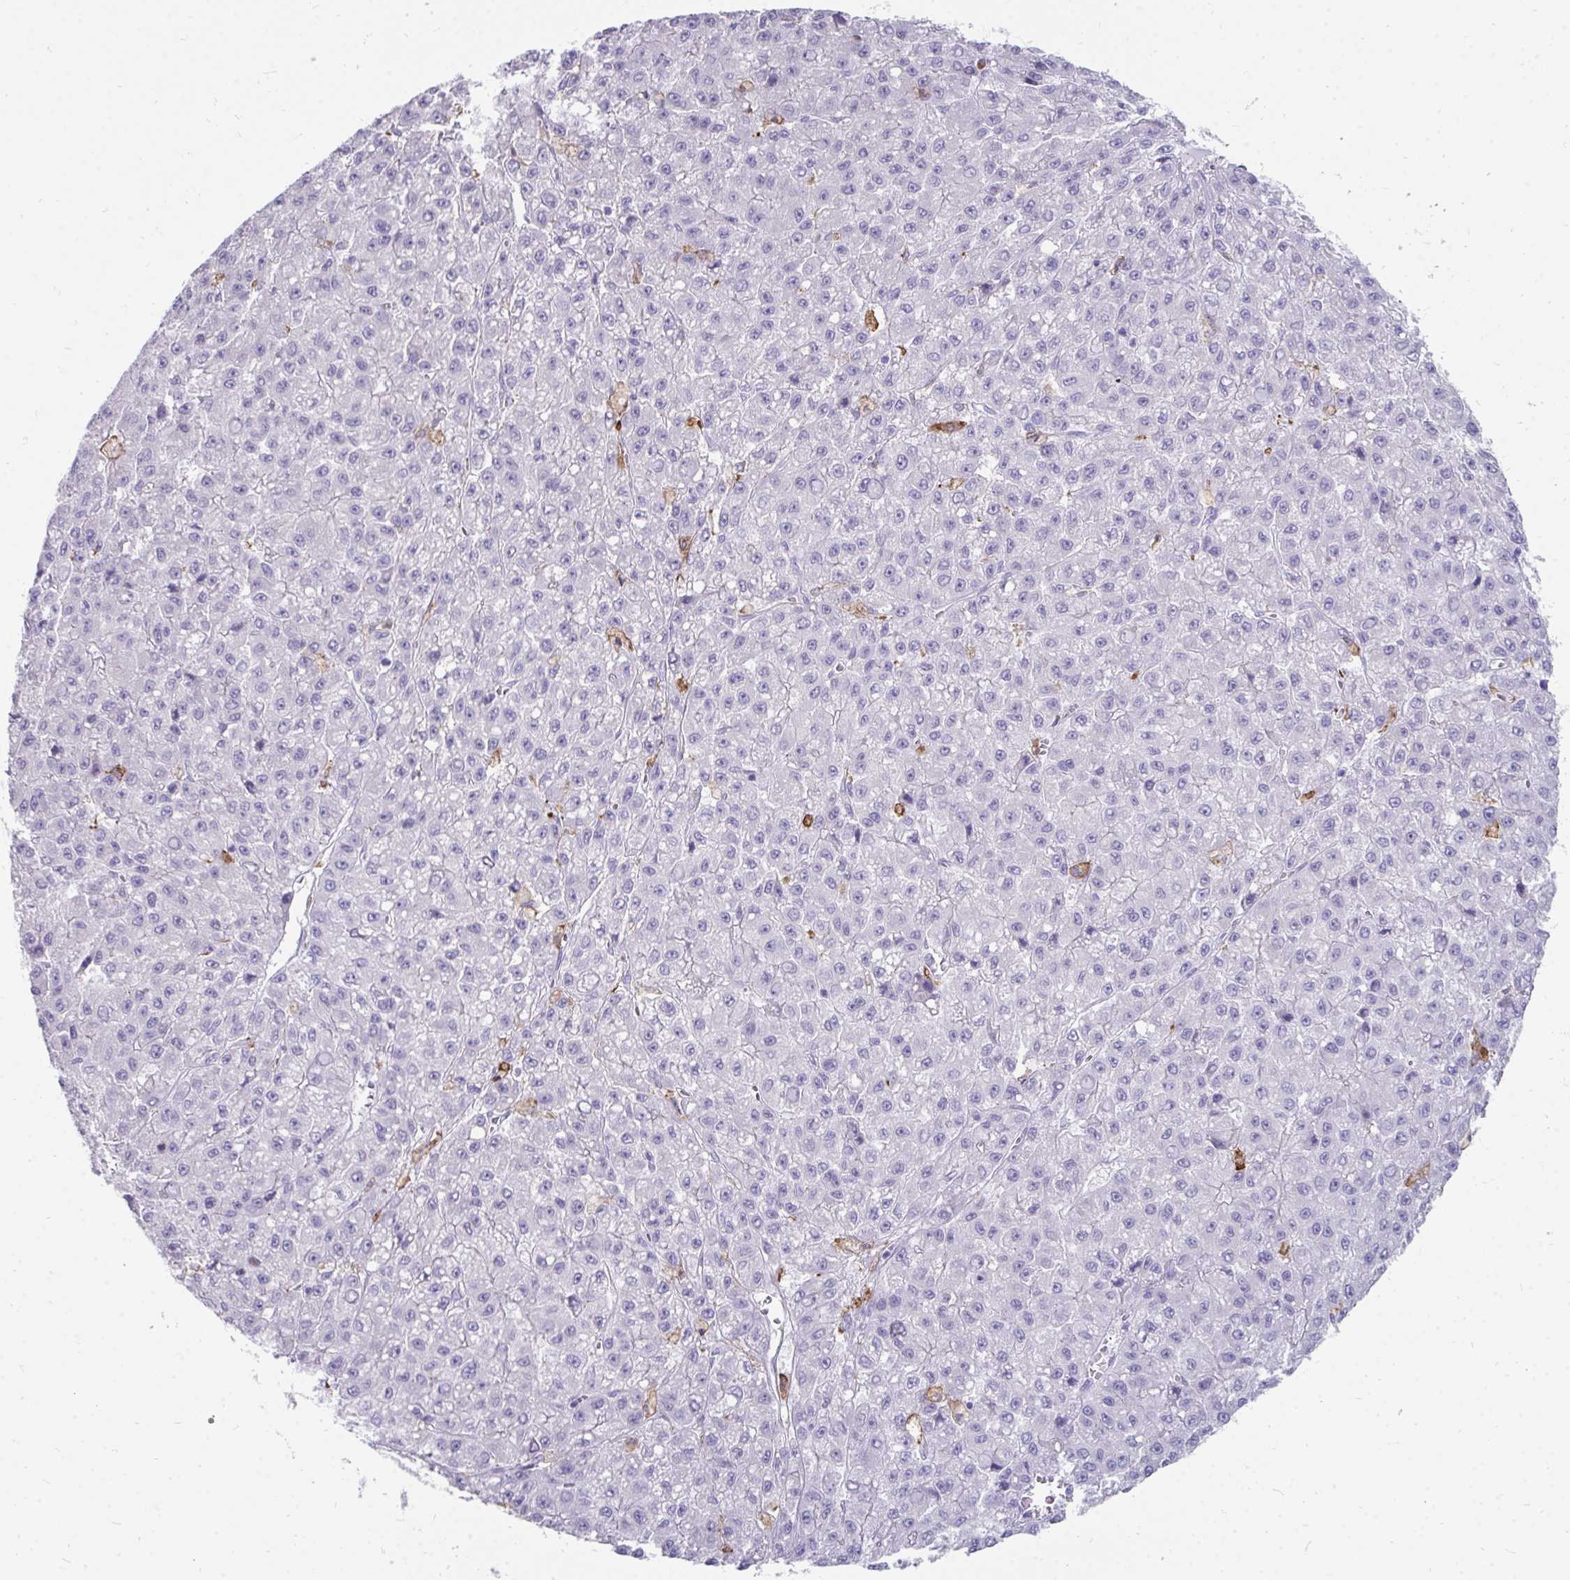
{"staining": {"intensity": "negative", "quantity": "none", "location": "none"}, "tissue": "liver cancer", "cell_type": "Tumor cells", "image_type": "cancer", "snomed": [{"axis": "morphology", "description": "Carcinoma, Hepatocellular, NOS"}, {"axis": "topography", "description": "Liver"}], "caption": "Immunohistochemistry of human liver cancer (hepatocellular carcinoma) reveals no staining in tumor cells.", "gene": "CD163", "patient": {"sex": "male", "age": 70}}